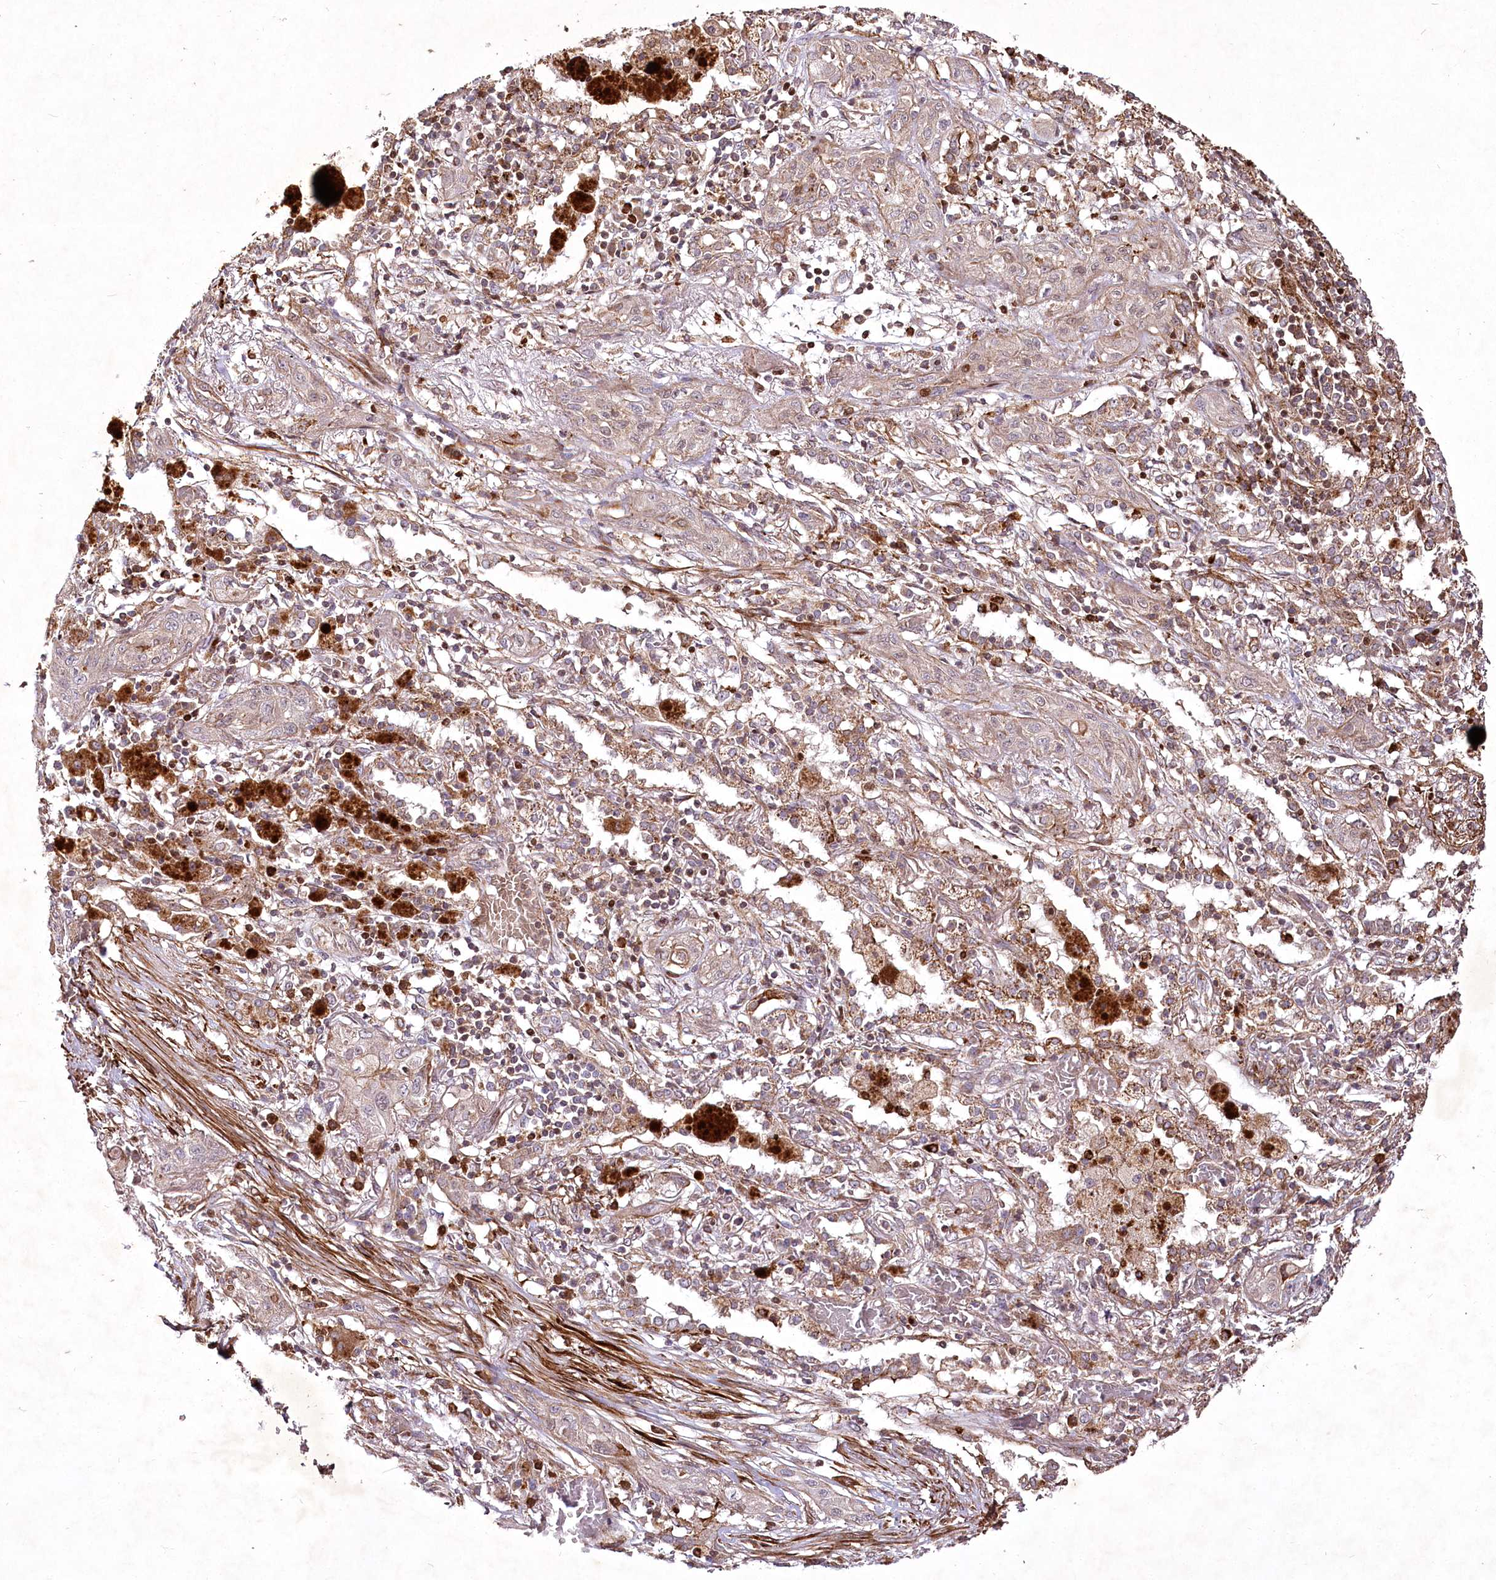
{"staining": {"intensity": "weak", "quantity": "<25%", "location": "cytoplasmic/membranous"}, "tissue": "lung cancer", "cell_type": "Tumor cells", "image_type": "cancer", "snomed": [{"axis": "morphology", "description": "Squamous cell carcinoma, NOS"}, {"axis": "topography", "description": "Lung"}], "caption": "Tumor cells are negative for brown protein staining in lung cancer.", "gene": "PSTK", "patient": {"sex": "female", "age": 47}}